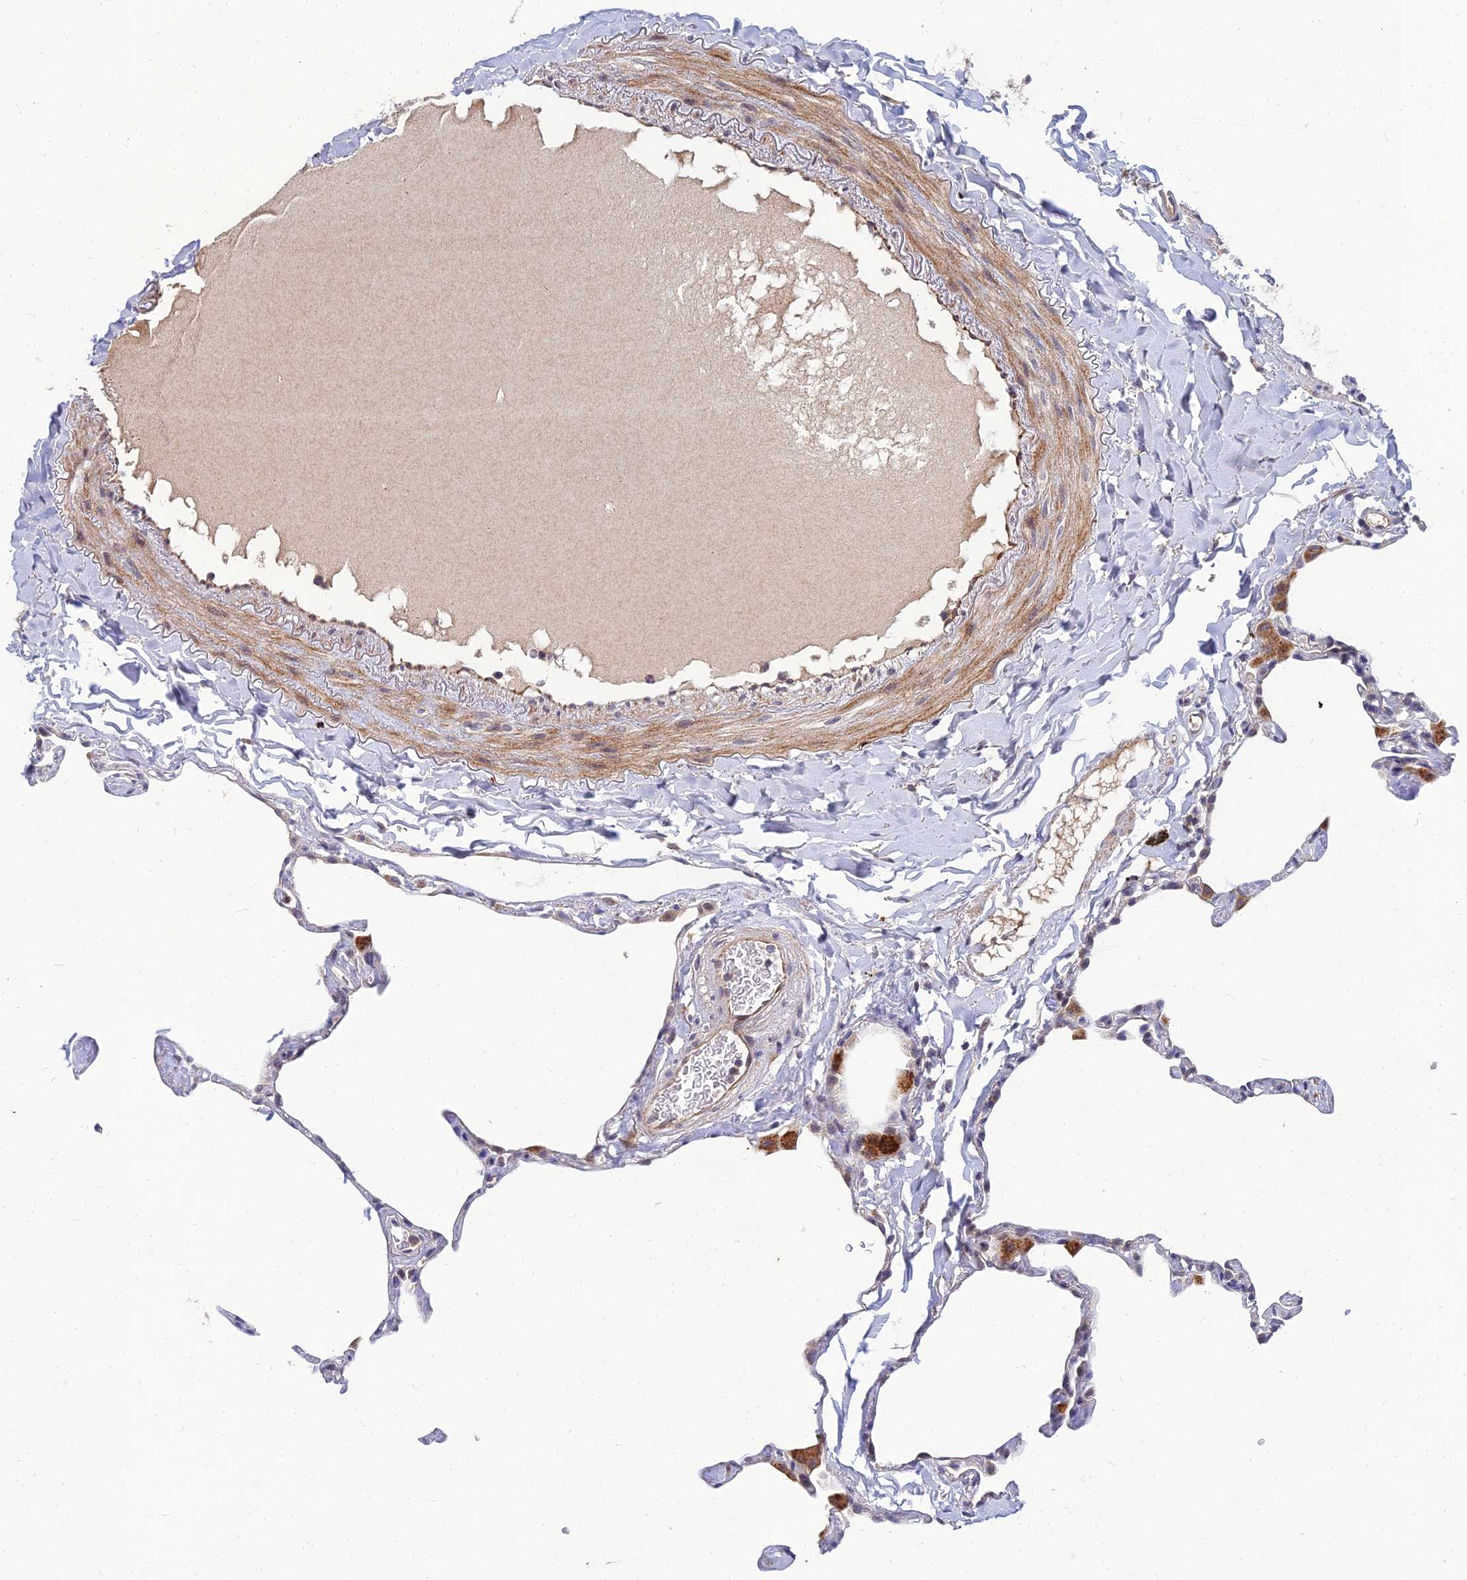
{"staining": {"intensity": "weak", "quantity": "25%-75%", "location": "cytoplasmic/membranous"}, "tissue": "lung", "cell_type": "Alveolar cells", "image_type": "normal", "snomed": [{"axis": "morphology", "description": "Normal tissue, NOS"}, {"axis": "topography", "description": "Lung"}], "caption": "Lung stained with immunohistochemistry reveals weak cytoplasmic/membranous staining in about 25%-75% of alveolar cells. (DAB (3,3'-diaminobenzidine) IHC with brightfield microscopy, high magnification).", "gene": "NPY", "patient": {"sex": "male", "age": 65}}